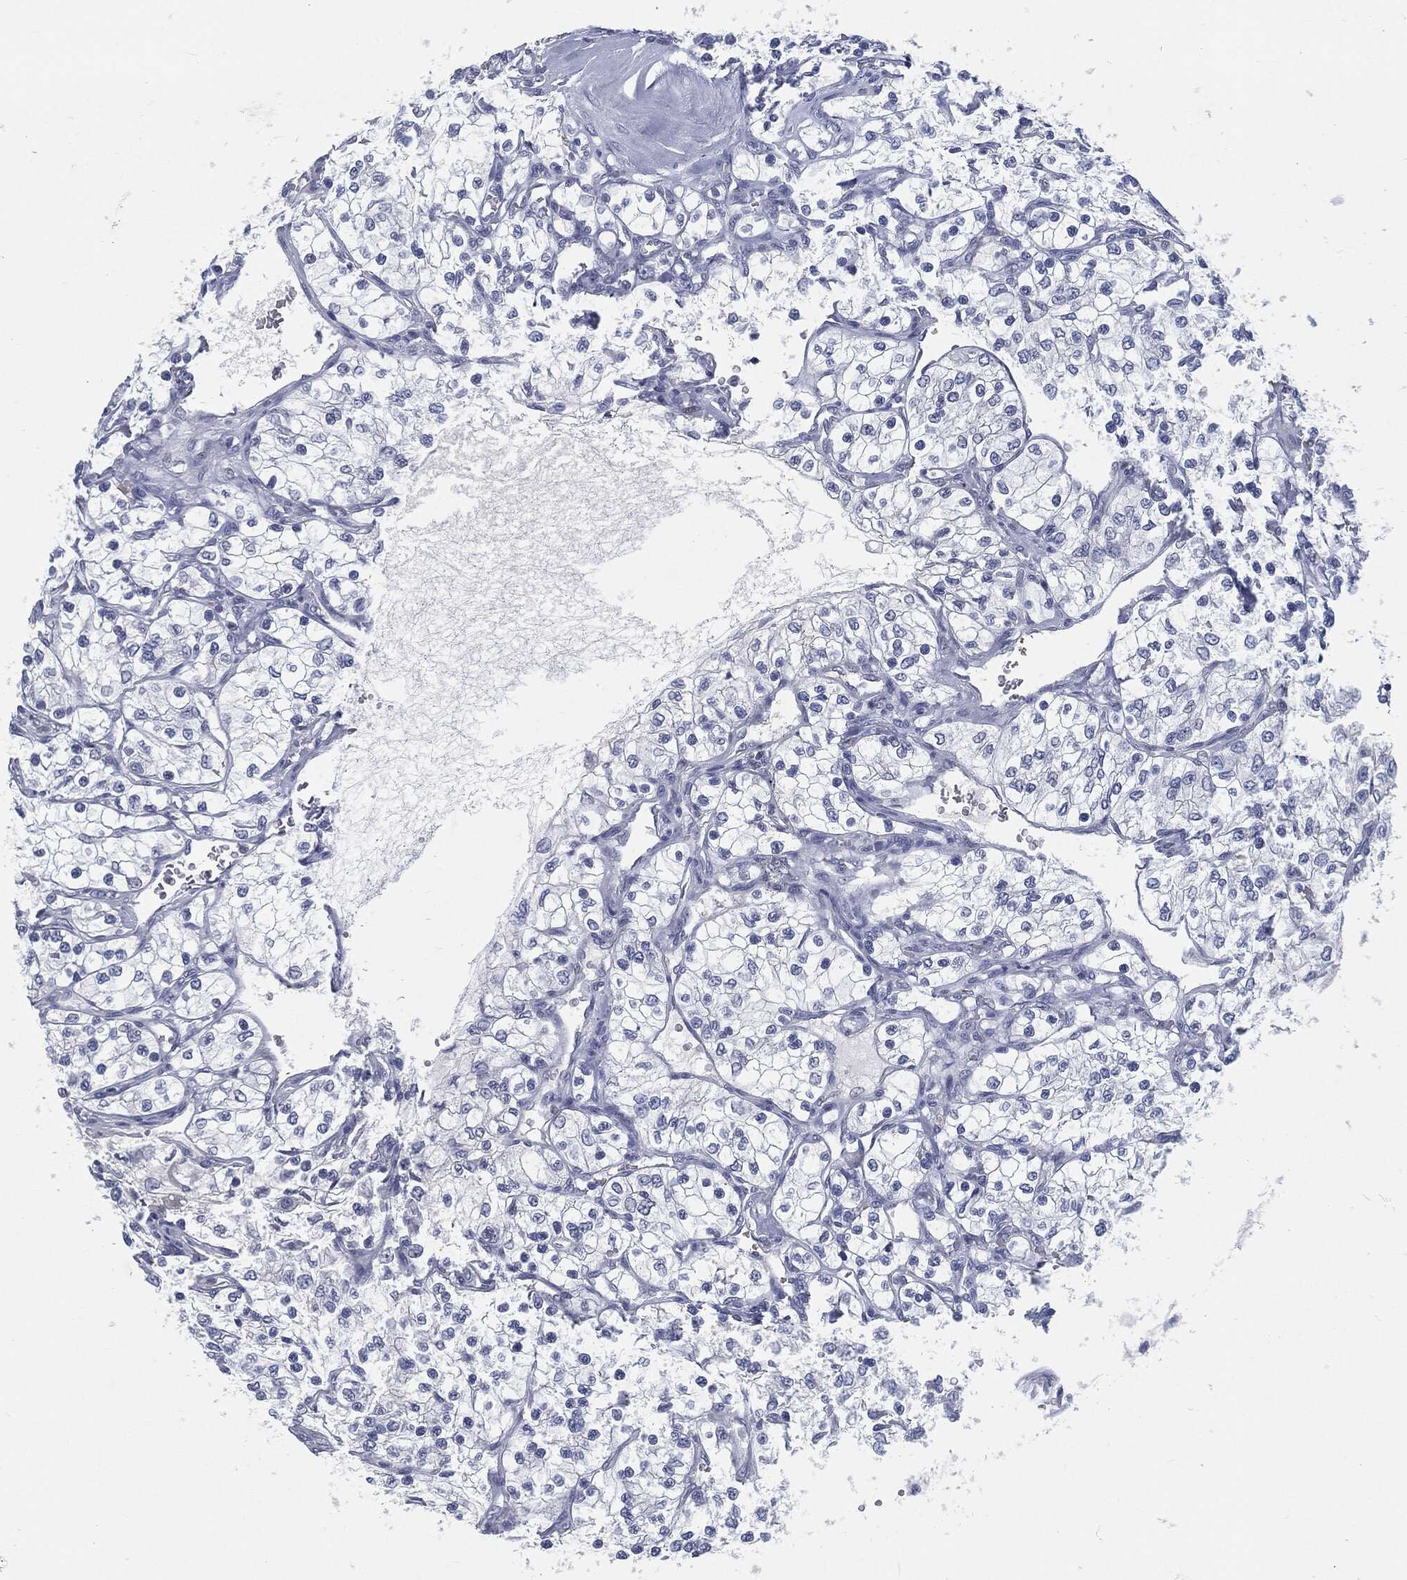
{"staining": {"intensity": "negative", "quantity": "none", "location": "none"}, "tissue": "renal cancer", "cell_type": "Tumor cells", "image_type": "cancer", "snomed": [{"axis": "morphology", "description": "Adenocarcinoma, NOS"}, {"axis": "topography", "description": "Kidney"}], "caption": "High power microscopy micrograph of an immunohistochemistry photomicrograph of renal cancer, revealing no significant expression in tumor cells.", "gene": "PROM1", "patient": {"sex": "female", "age": 69}}